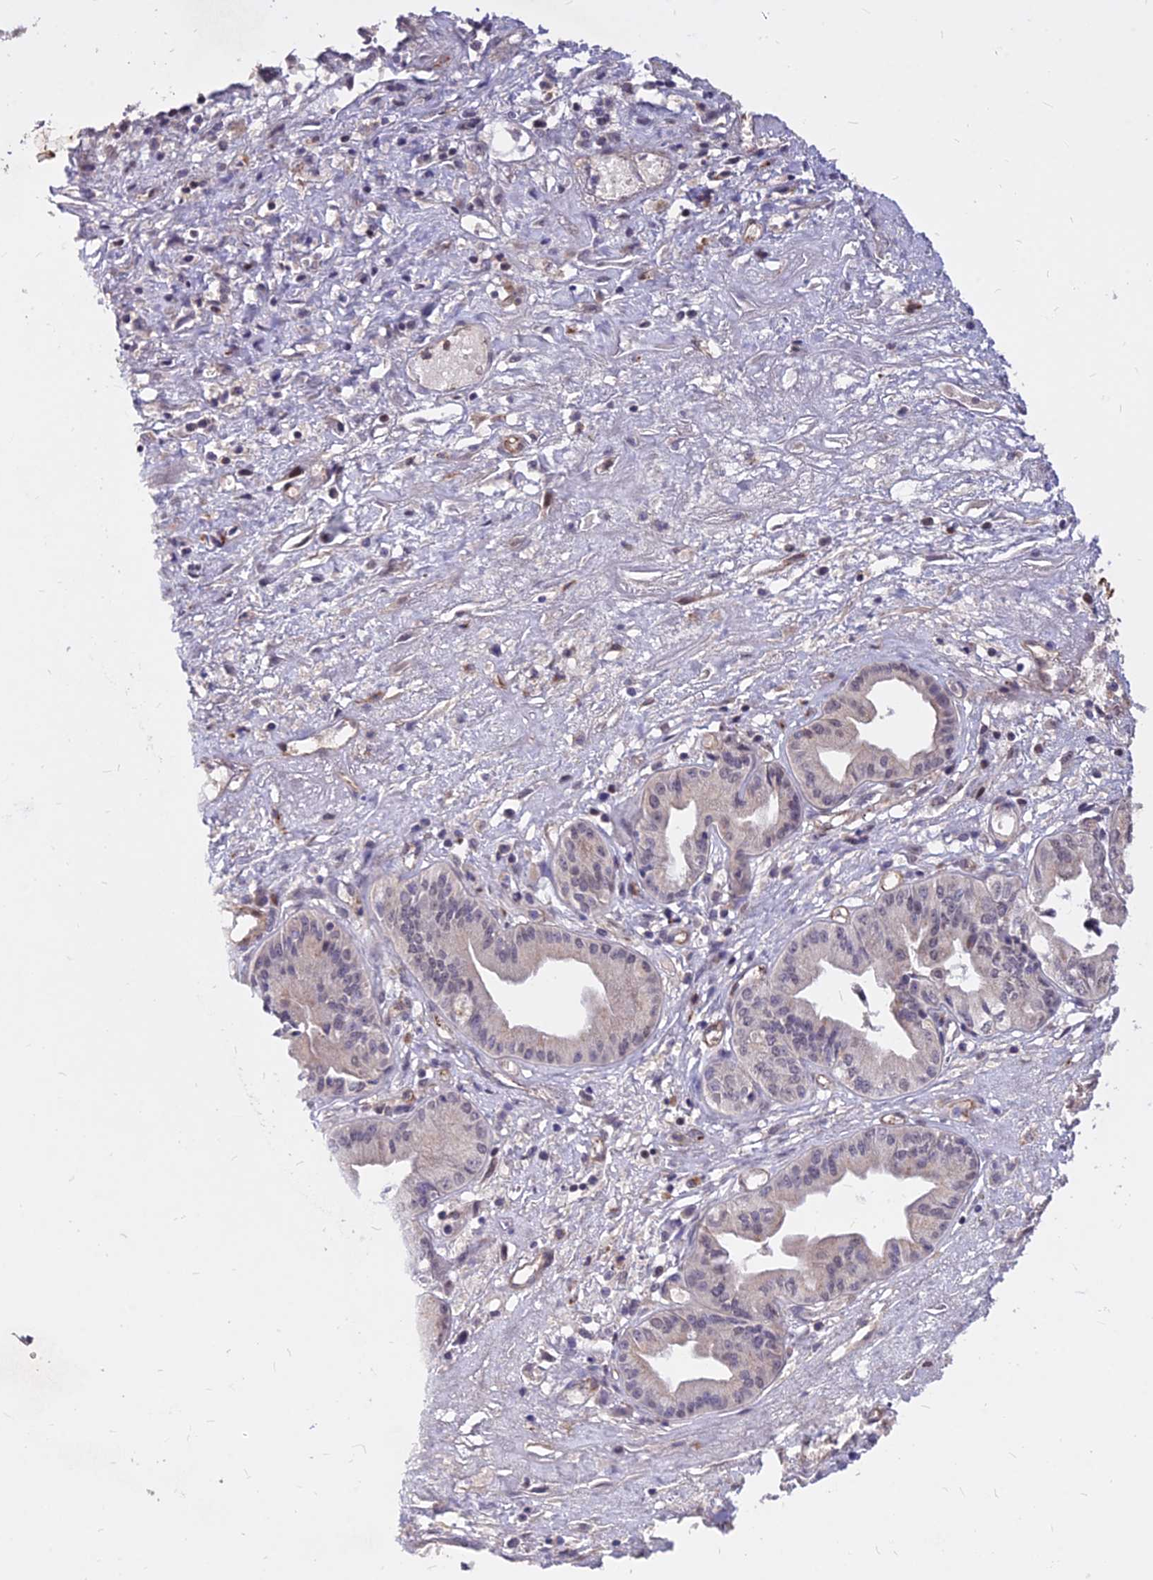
{"staining": {"intensity": "weak", "quantity": "<25%", "location": "nuclear"}, "tissue": "pancreatic cancer", "cell_type": "Tumor cells", "image_type": "cancer", "snomed": [{"axis": "morphology", "description": "Adenocarcinoma, NOS"}, {"axis": "topography", "description": "Pancreas"}], "caption": "Pancreatic cancer (adenocarcinoma) was stained to show a protein in brown. There is no significant positivity in tumor cells. (DAB IHC with hematoxylin counter stain).", "gene": "C11orf68", "patient": {"sex": "female", "age": 50}}